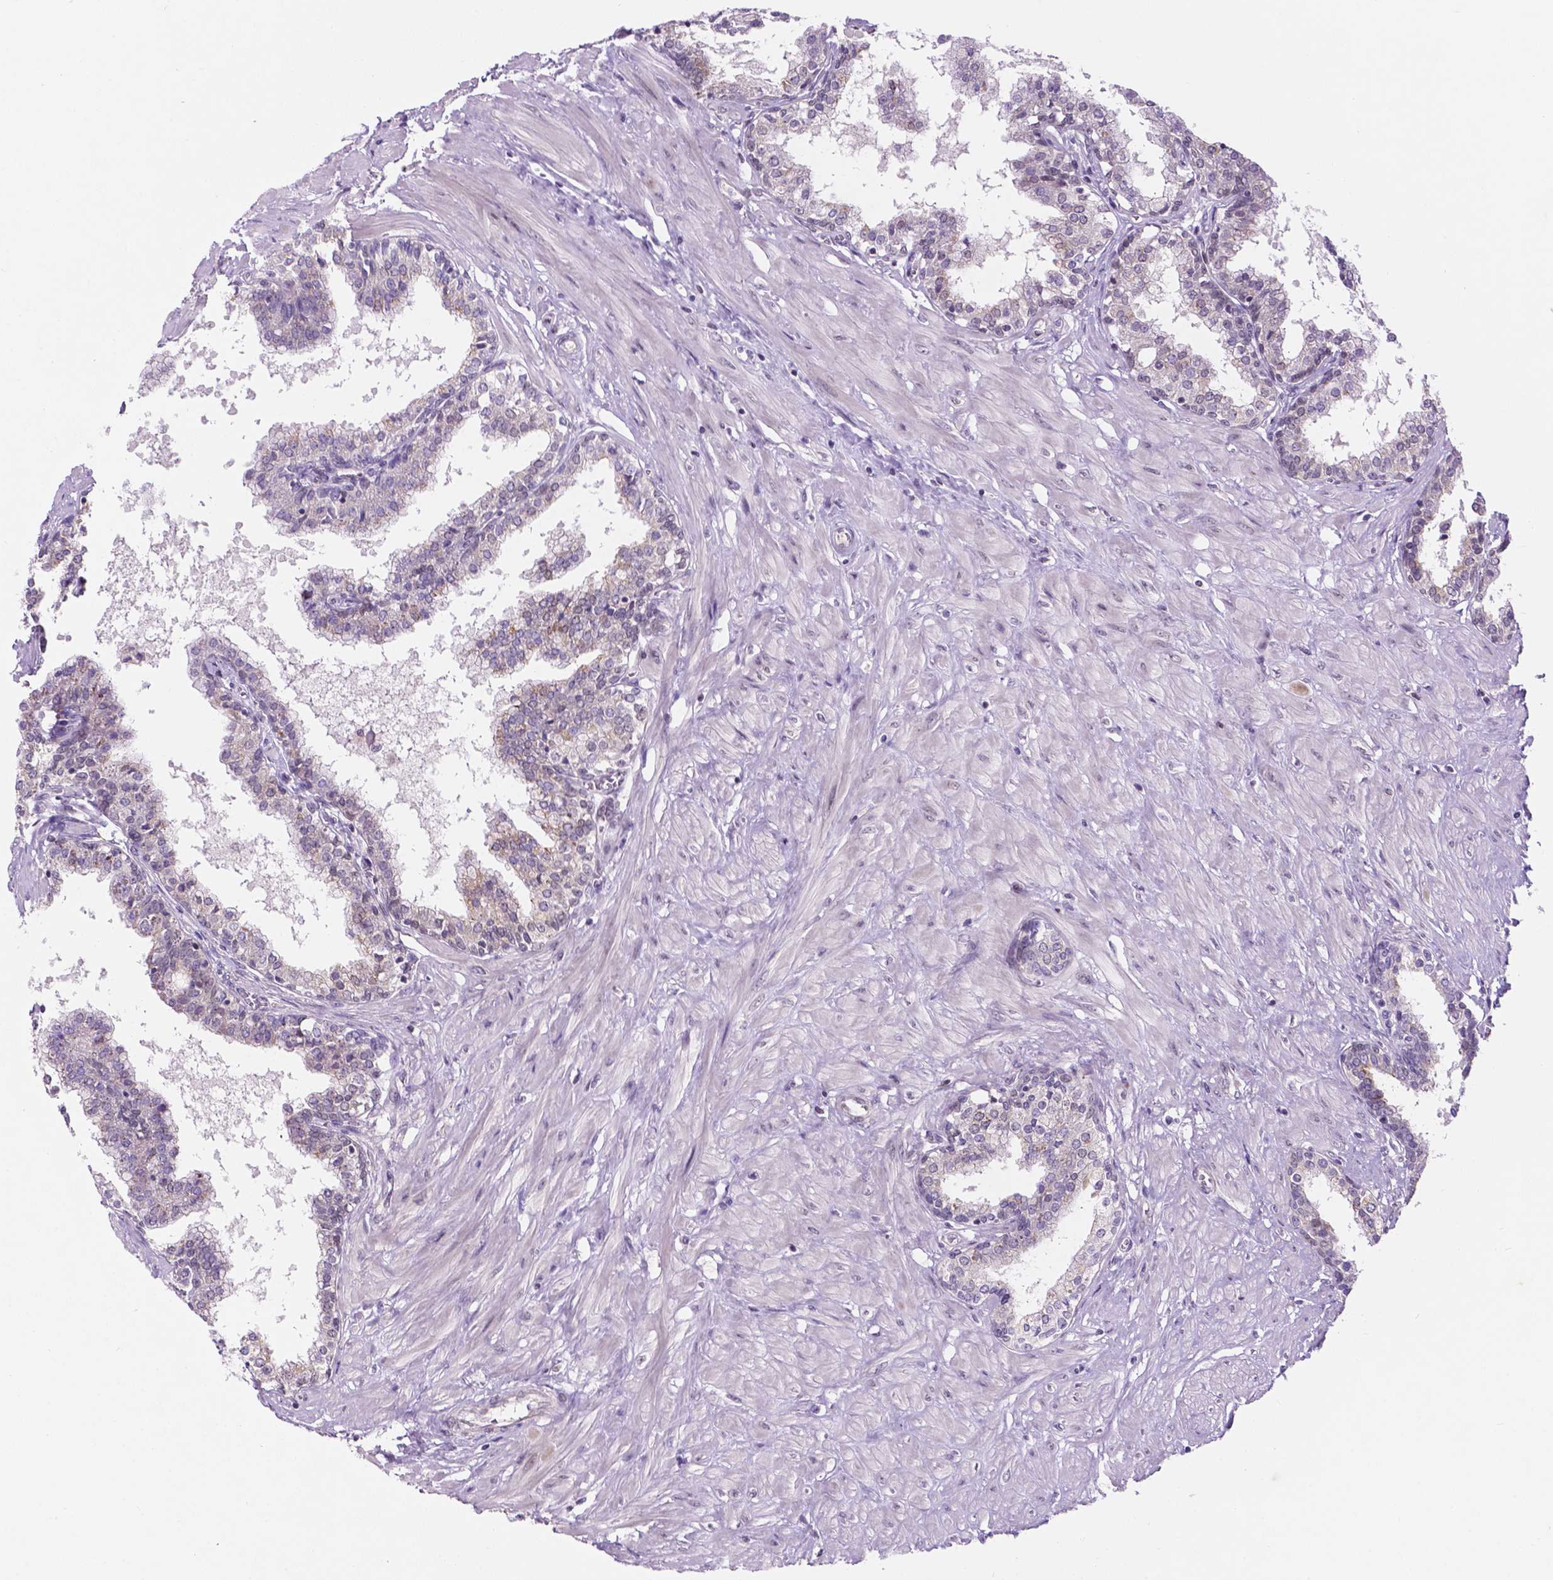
{"staining": {"intensity": "weak", "quantity": "<25%", "location": "cytoplasmic/membranous"}, "tissue": "prostate", "cell_type": "Glandular cells", "image_type": "normal", "snomed": [{"axis": "morphology", "description": "Normal tissue, NOS"}, {"axis": "topography", "description": "Prostate"}], "caption": "This is an immunohistochemistry (IHC) image of benign prostate. There is no positivity in glandular cells.", "gene": "FAM50B", "patient": {"sex": "male", "age": 55}}